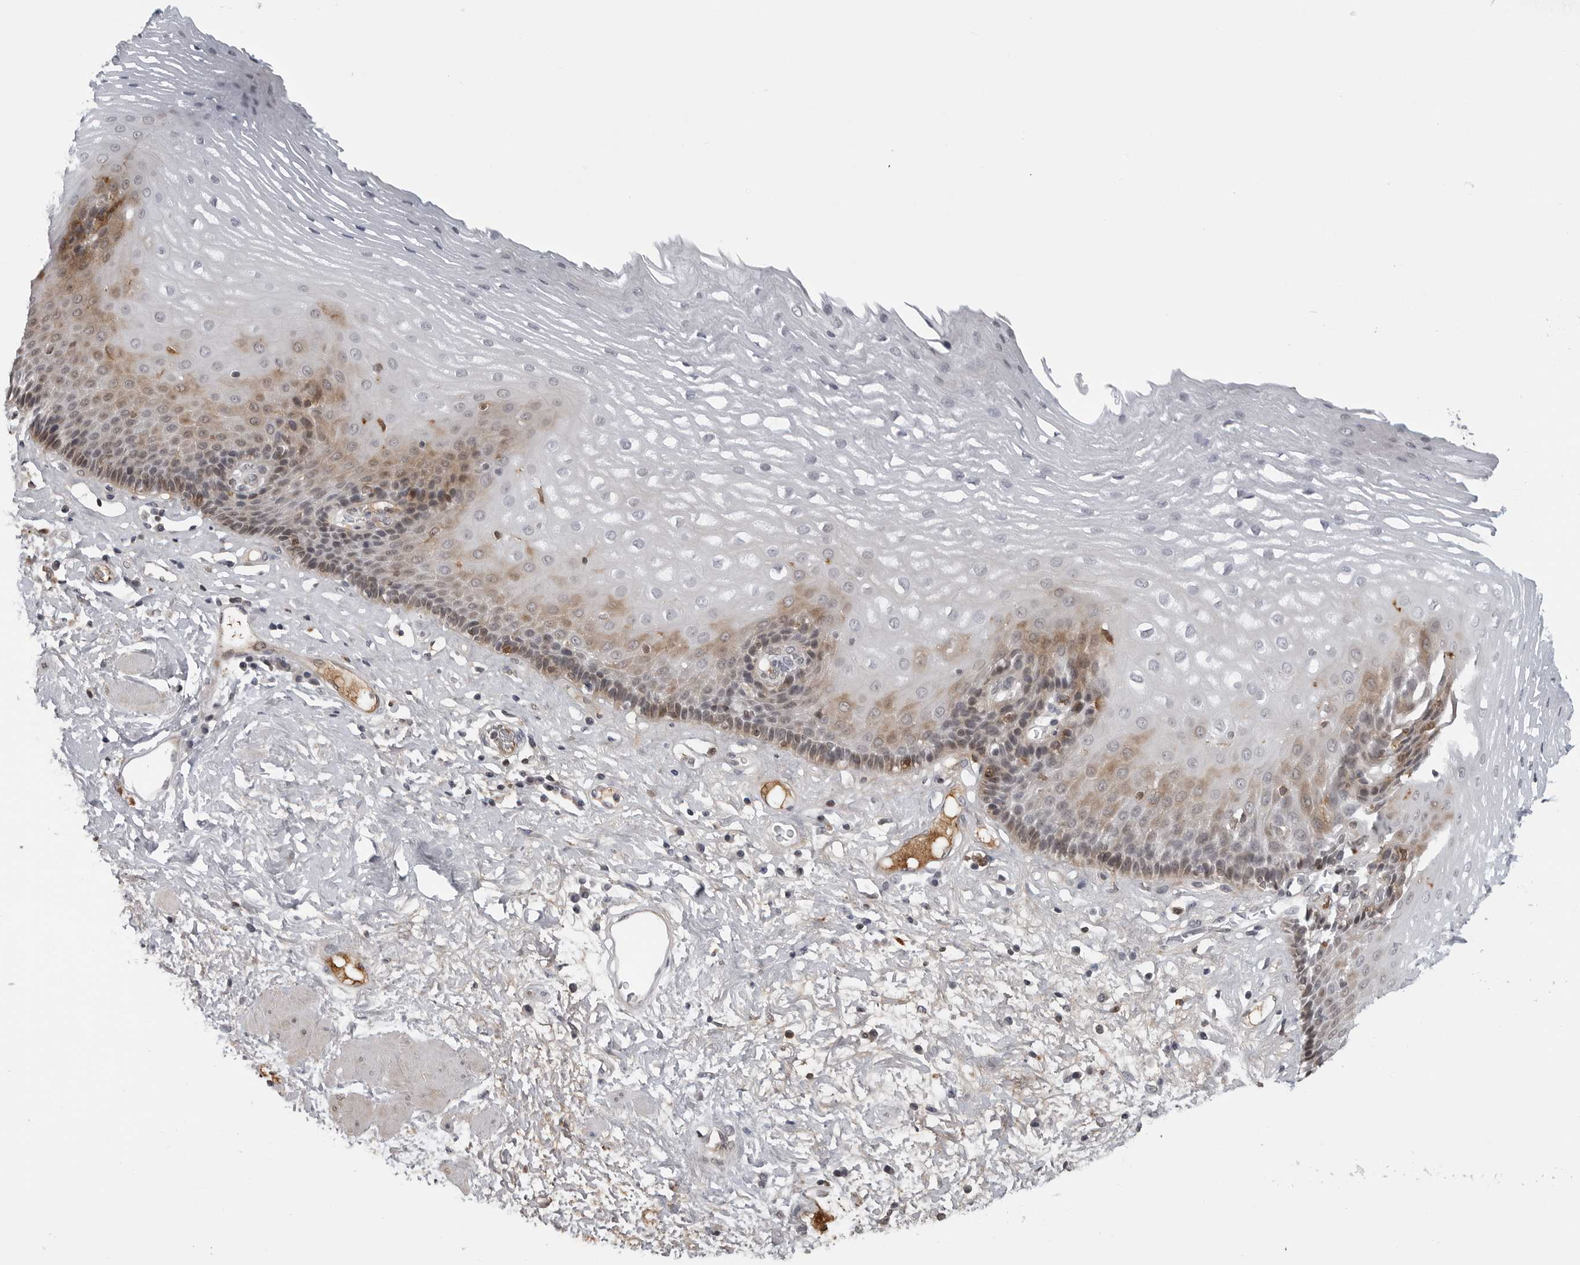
{"staining": {"intensity": "moderate", "quantity": "25%-75%", "location": "cytoplasmic/membranous"}, "tissue": "esophagus", "cell_type": "Squamous epithelial cells", "image_type": "normal", "snomed": [{"axis": "morphology", "description": "Normal tissue, NOS"}, {"axis": "morphology", "description": "Adenocarcinoma, NOS"}, {"axis": "topography", "description": "Esophagus"}], "caption": "About 25%-75% of squamous epithelial cells in unremarkable human esophagus demonstrate moderate cytoplasmic/membranous protein staining as visualized by brown immunohistochemical staining.", "gene": "CXCR5", "patient": {"sex": "male", "age": 62}}